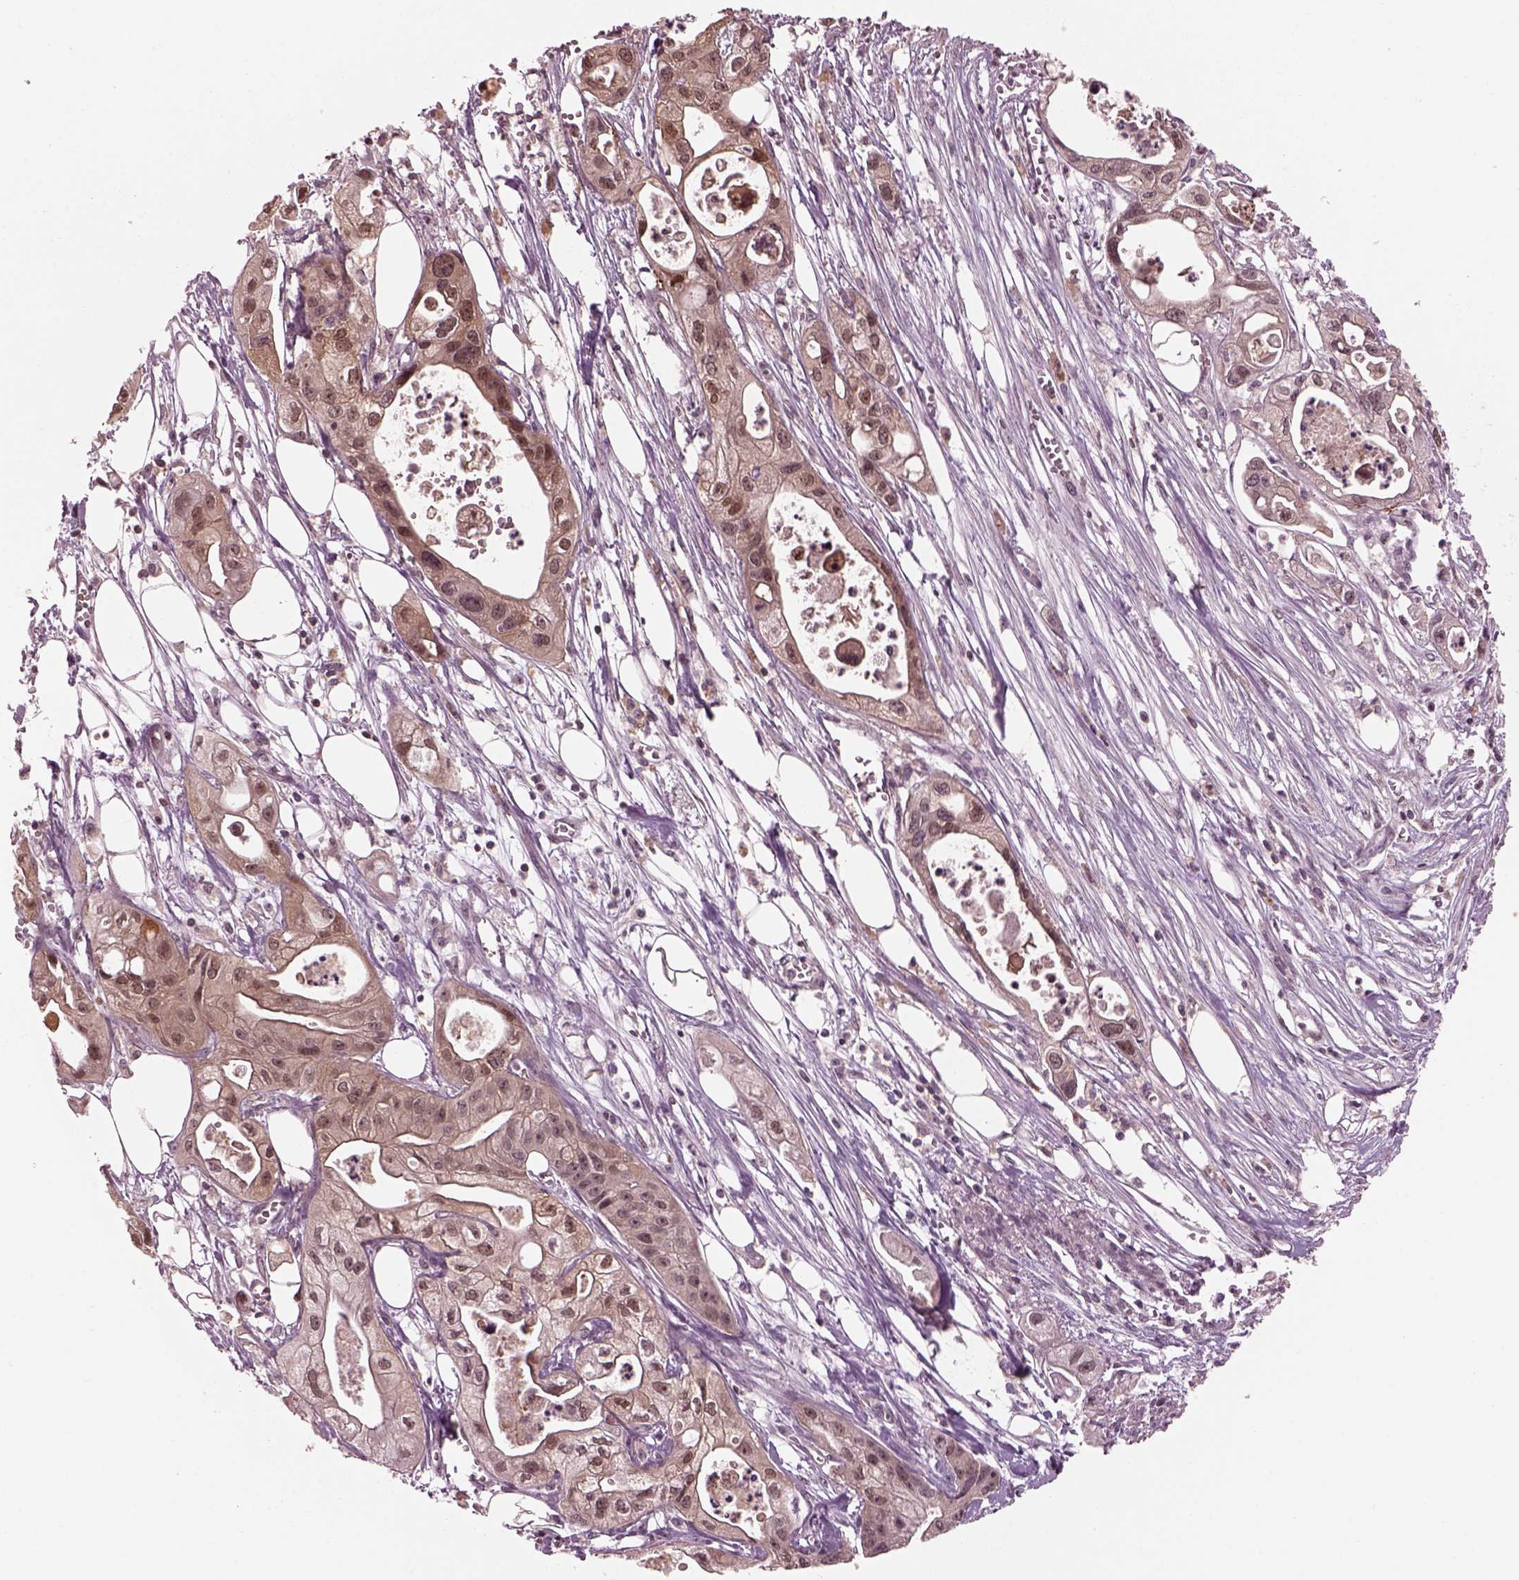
{"staining": {"intensity": "weak", "quantity": ">75%", "location": "cytoplasmic/membranous,nuclear"}, "tissue": "pancreatic cancer", "cell_type": "Tumor cells", "image_type": "cancer", "snomed": [{"axis": "morphology", "description": "Adenocarcinoma, NOS"}, {"axis": "topography", "description": "Pancreas"}], "caption": "Protein staining of pancreatic adenocarcinoma tissue exhibits weak cytoplasmic/membranous and nuclear expression in approximately >75% of tumor cells.", "gene": "SRI", "patient": {"sex": "male", "age": 70}}